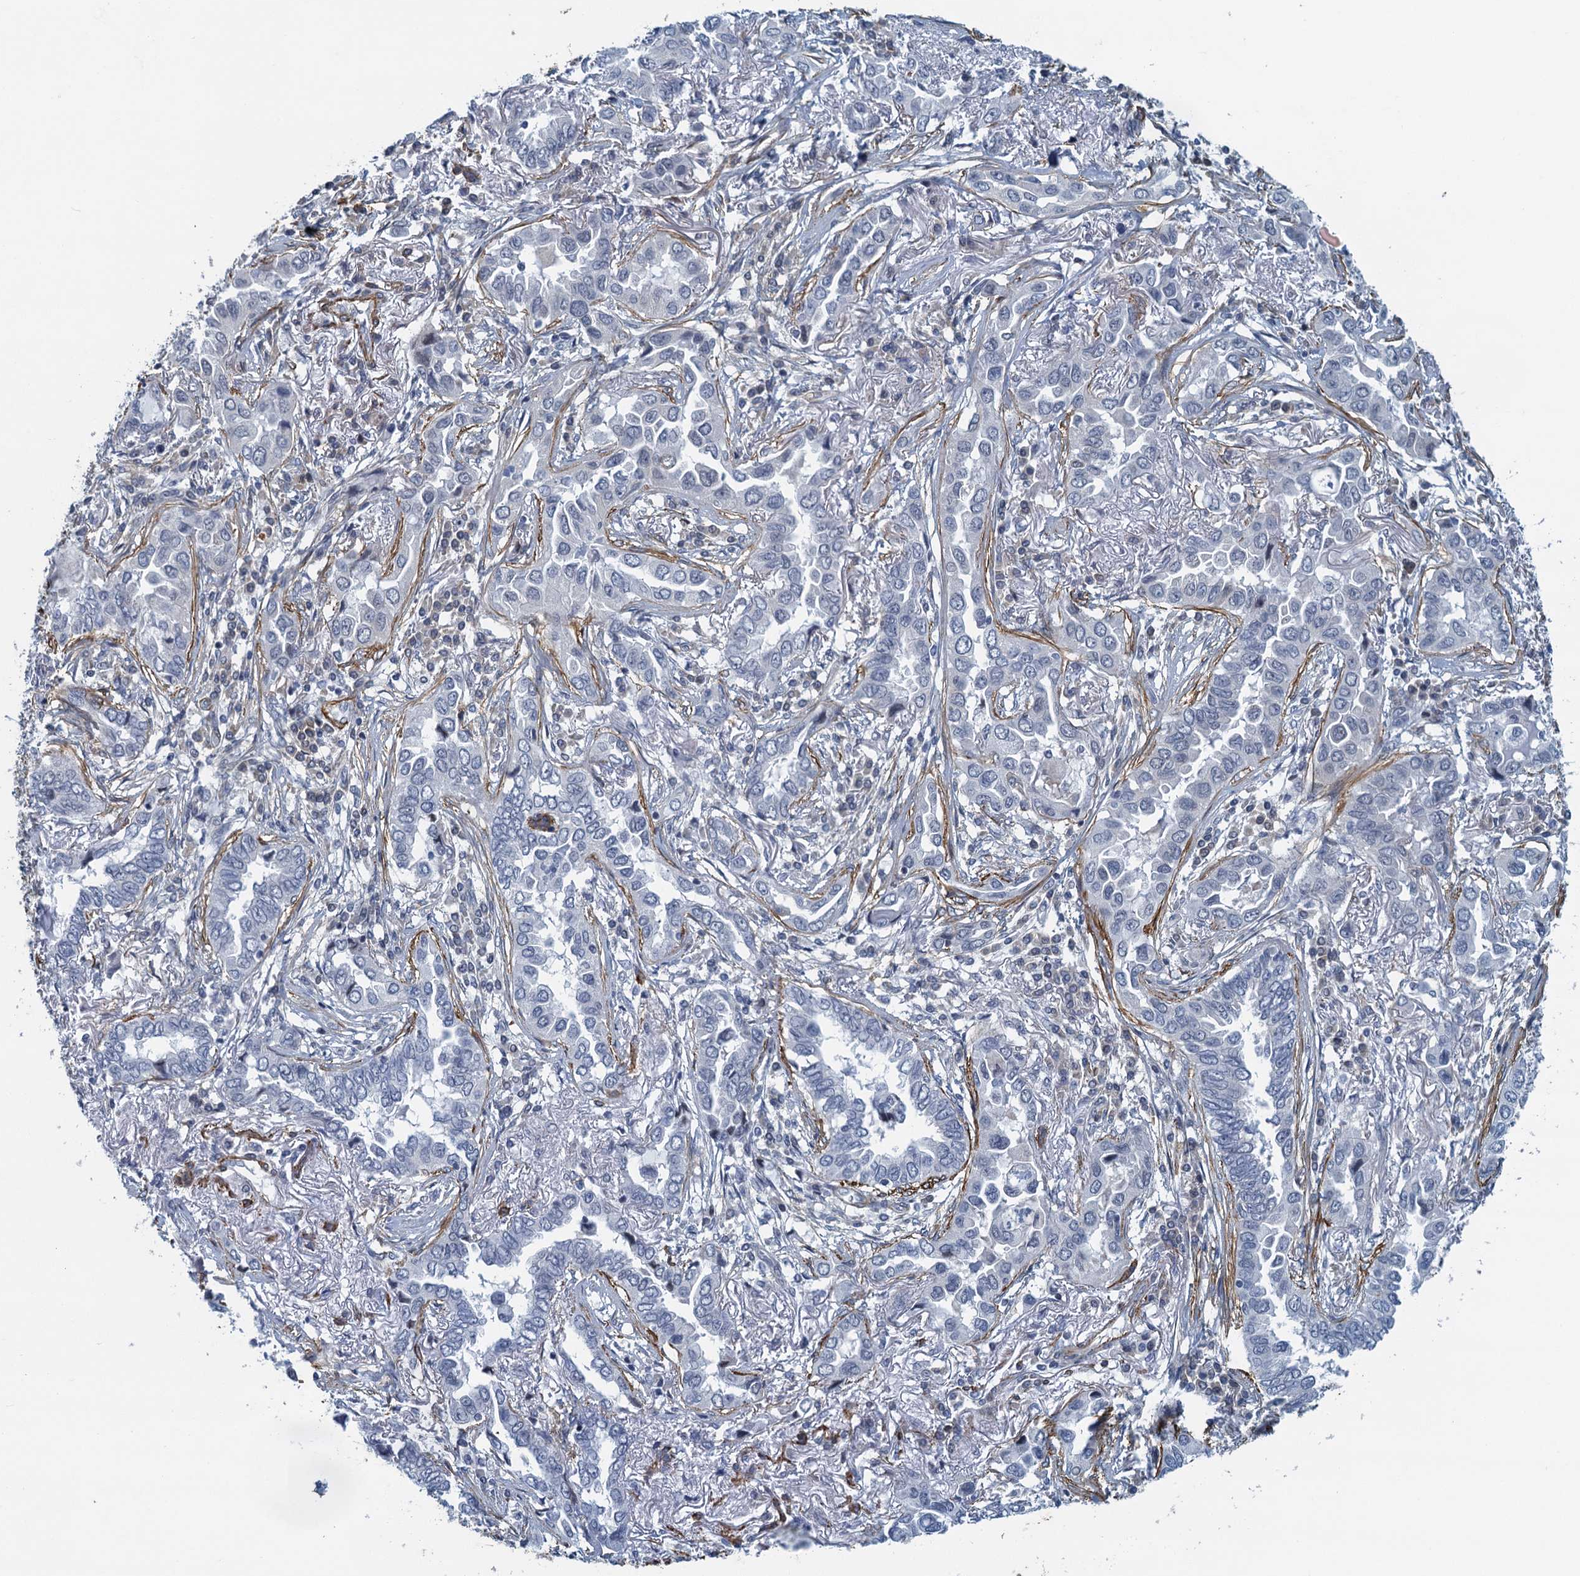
{"staining": {"intensity": "negative", "quantity": "none", "location": "none"}, "tissue": "lung cancer", "cell_type": "Tumor cells", "image_type": "cancer", "snomed": [{"axis": "morphology", "description": "Adenocarcinoma, NOS"}, {"axis": "topography", "description": "Lung"}], "caption": "Immunohistochemistry micrograph of neoplastic tissue: human lung cancer stained with DAB exhibits no significant protein positivity in tumor cells. Brightfield microscopy of immunohistochemistry (IHC) stained with DAB (3,3'-diaminobenzidine) (brown) and hematoxylin (blue), captured at high magnification.", "gene": "ALG2", "patient": {"sex": "female", "age": 76}}